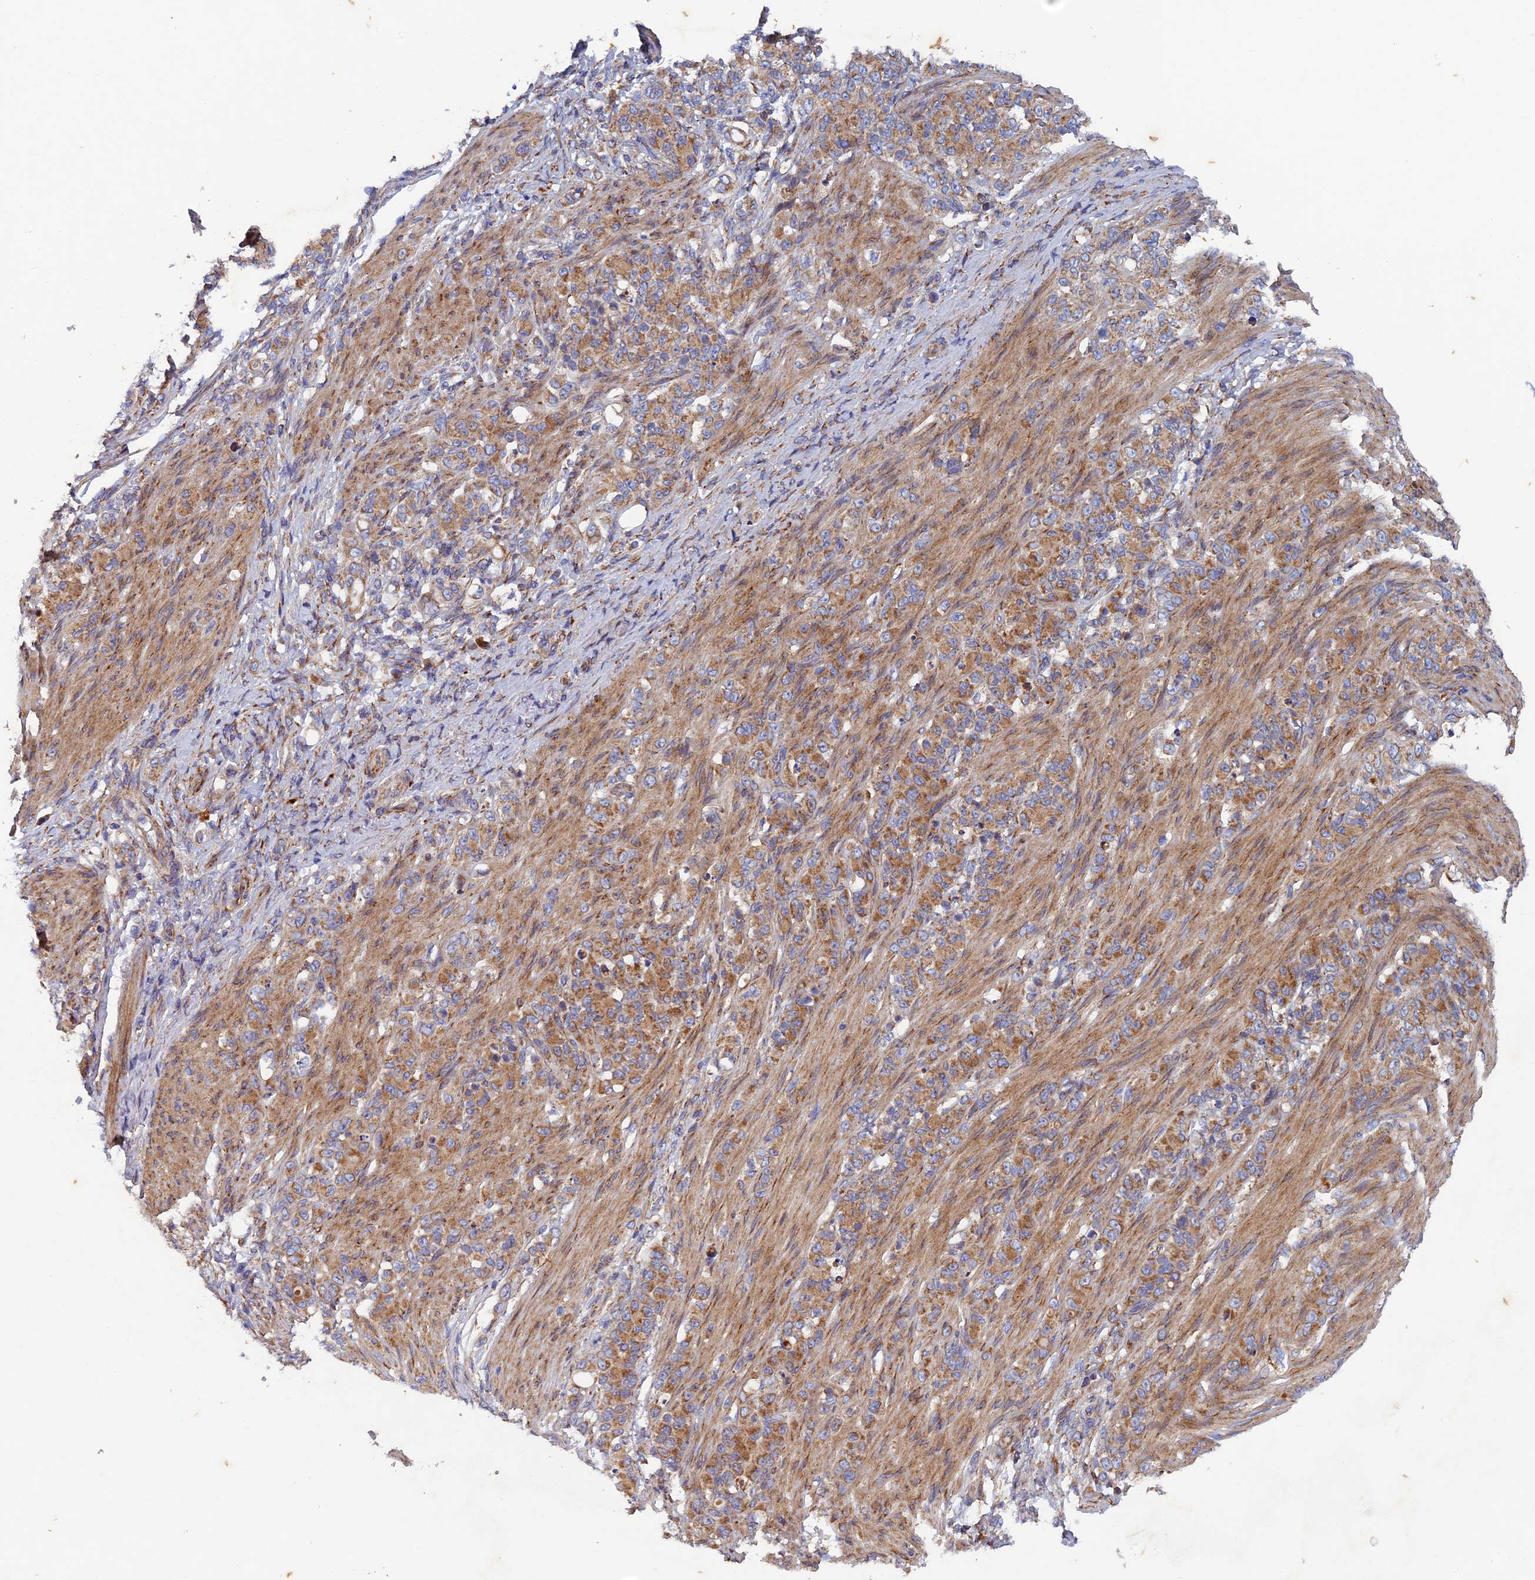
{"staining": {"intensity": "moderate", "quantity": ">75%", "location": "cytoplasmic/membranous"}, "tissue": "stomach cancer", "cell_type": "Tumor cells", "image_type": "cancer", "snomed": [{"axis": "morphology", "description": "Adenocarcinoma, NOS"}, {"axis": "topography", "description": "Stomach"}], "caption": "The histopathology image exhibits a brown stain indicating the presence of a protein in the cytoplasmic/membranous of tumor cells in stomach adenocarcinoma.", "gene": "AP4S1", "patient": {"sex": "female", "age": 79}}